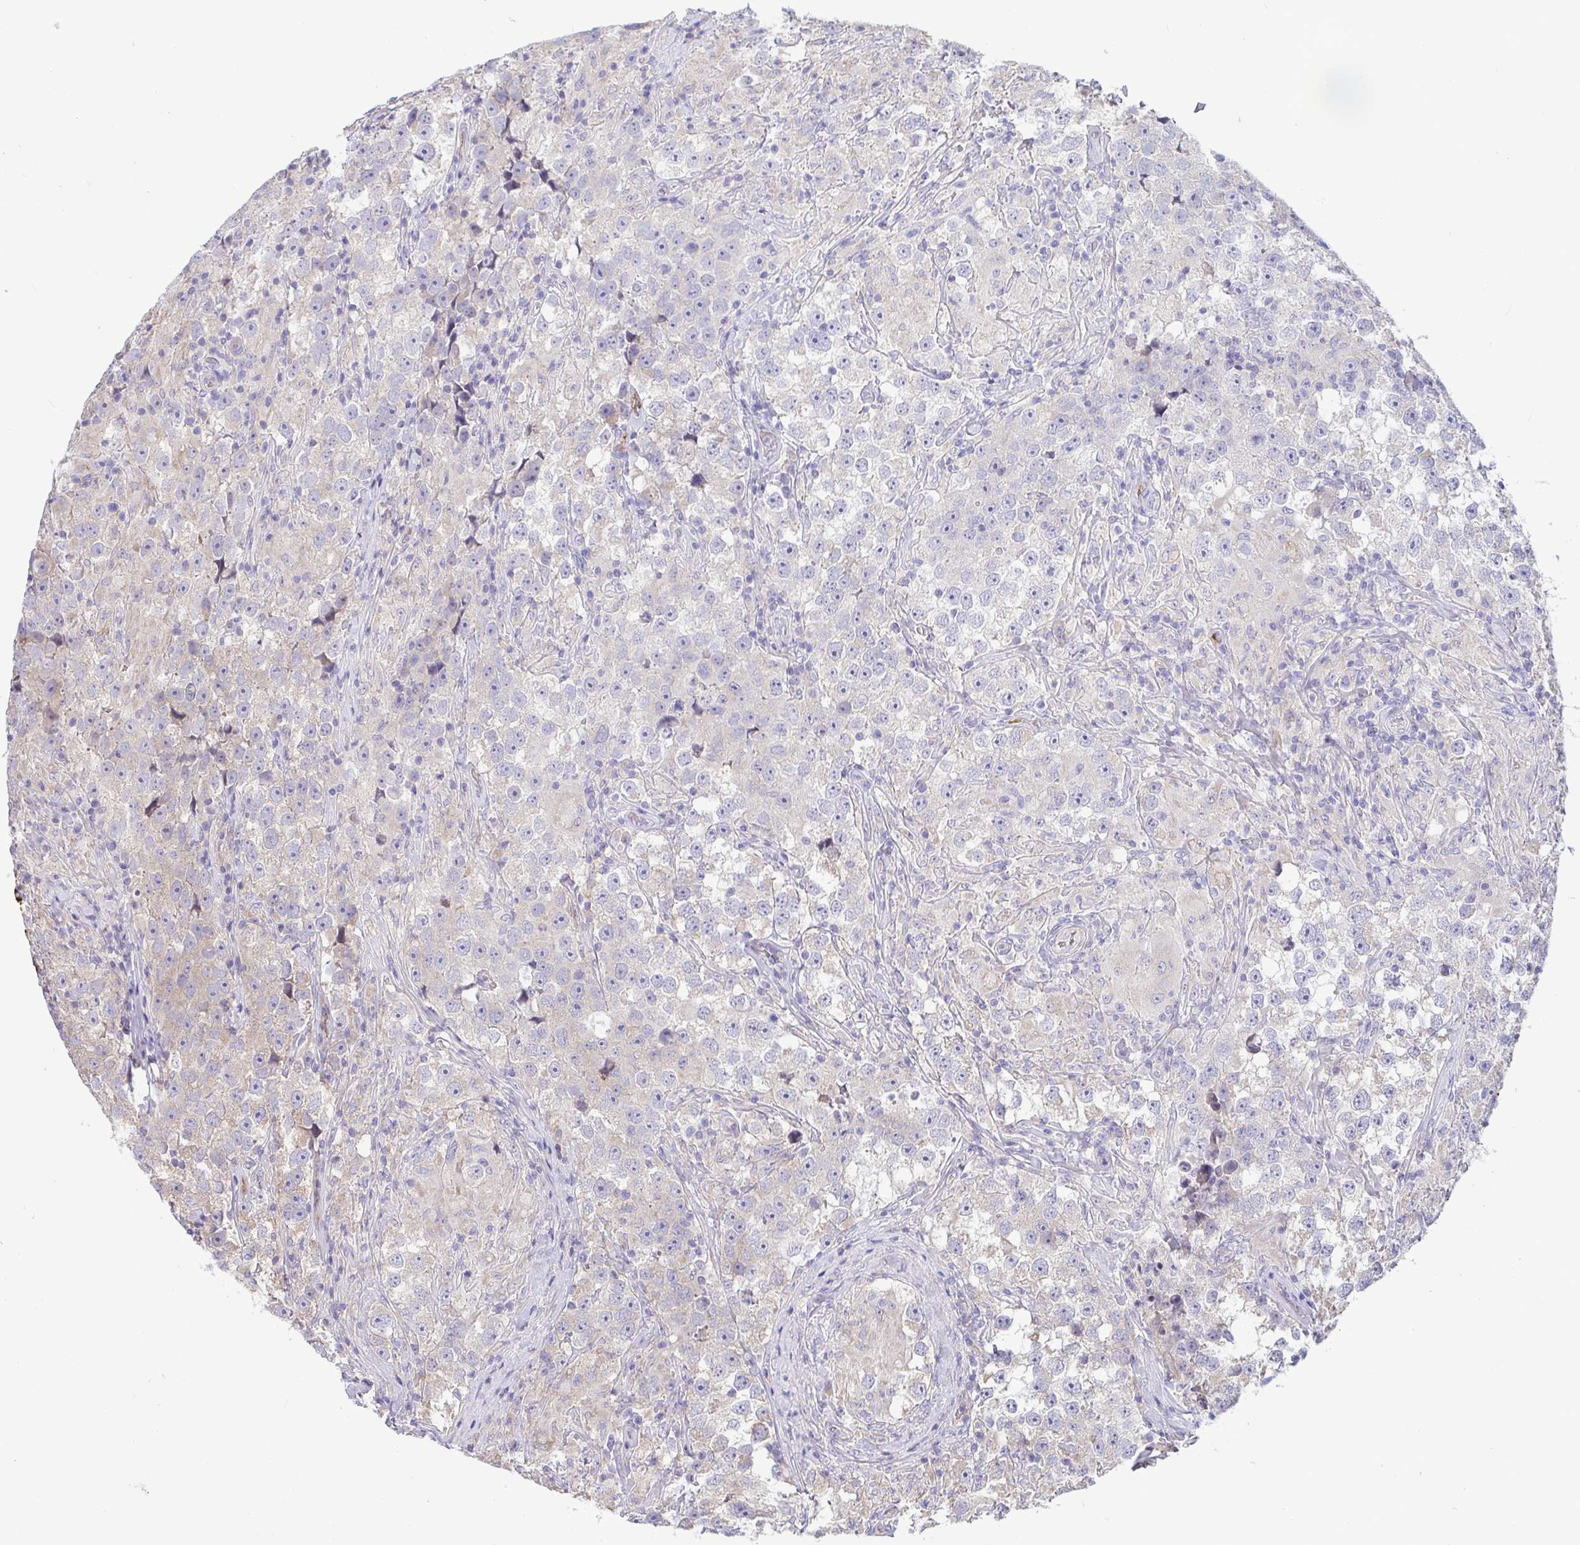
{"staining": {"intensity": "negative", "quantity": "none", "location": "none"}, "tissue": "testis cancer", "cell_type": "Tumor cells", "image_type": "cancer", "snomed": [{"axis": "morphology", "description": "Seminoma, NOS"}, {"axis": "topography", "description": "Testis"}], "caption": "There is no significant staining in tumor cells of seminoma (testis).", "gene": "IL37", "patient": {"sex": "male", "age": 46}}